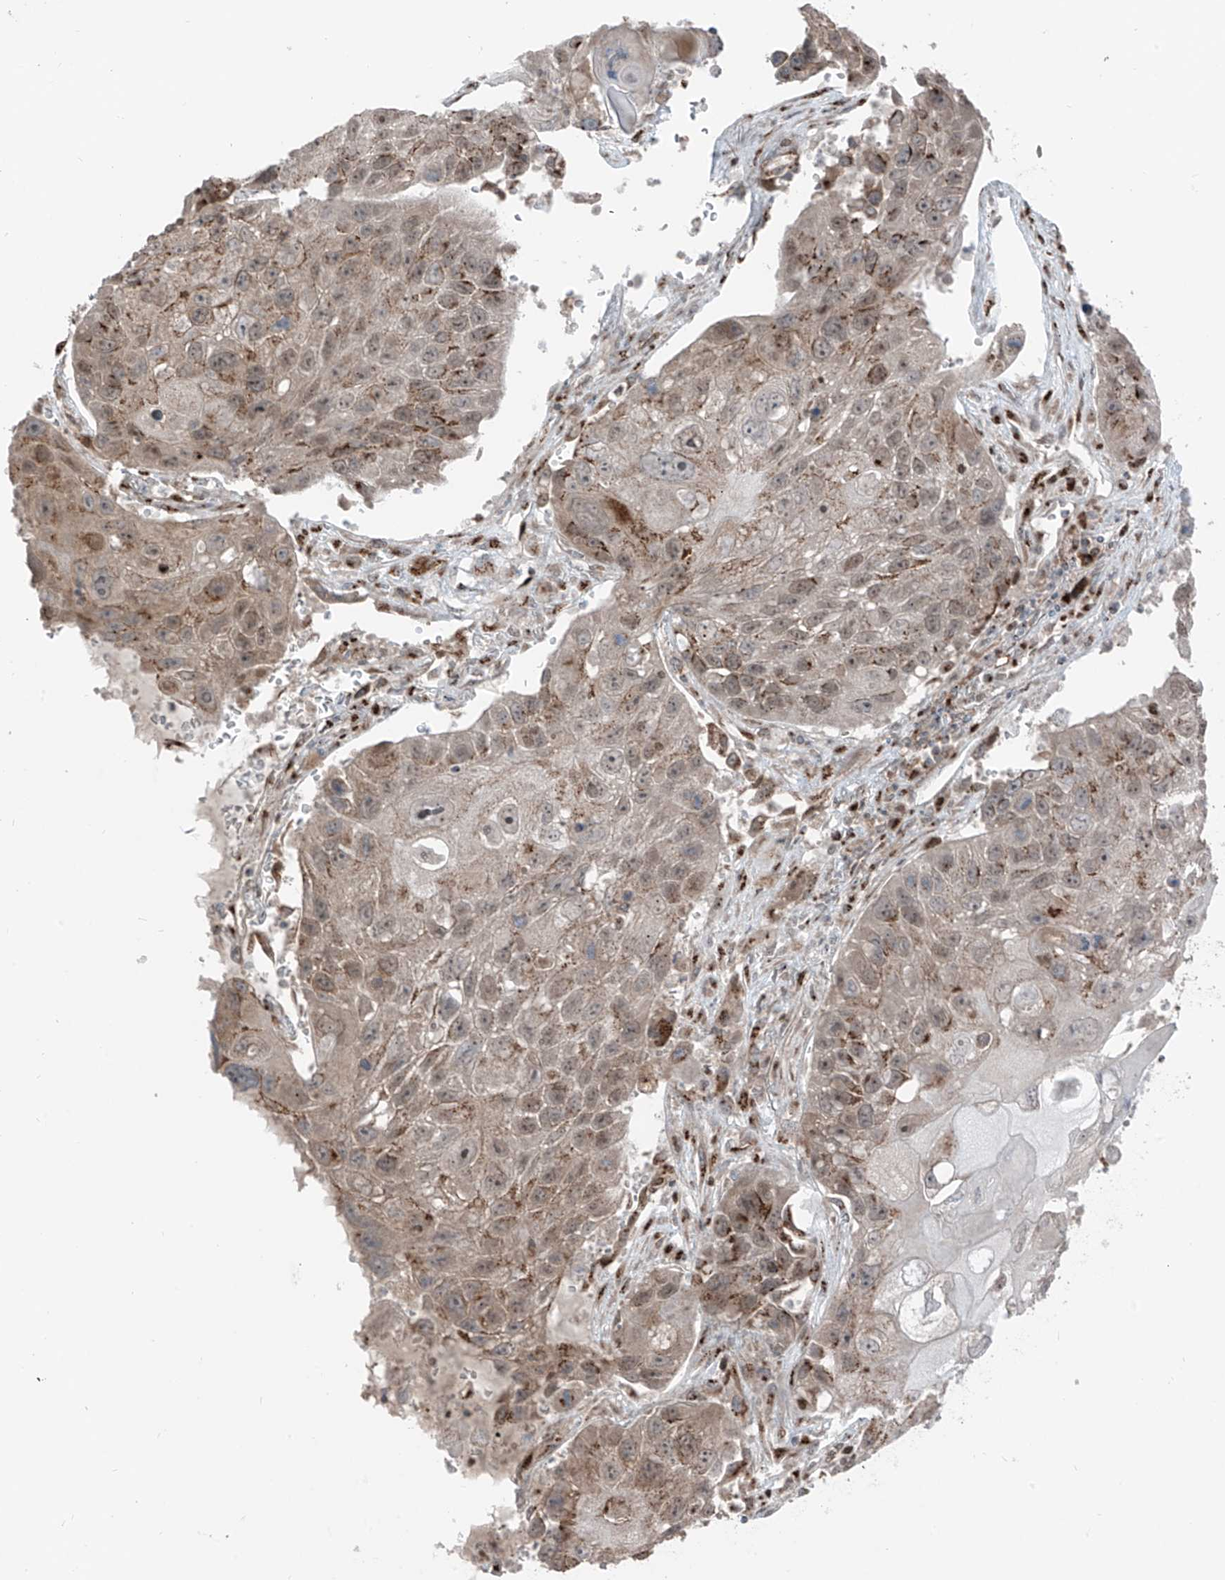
{"staining": {"intensity": "moderate", "quantity": "<25%", "location": "cytoplasmic/membranous,nuclear"}, "tissue": "lung cancer", "cell_type": "Tumor cells", "image_type": "cancer", "snomed": [{"axis": "morphology", "description": "Squamous cell carcinoma, NOS"}, {"axis": "topography", "description": "Lung"}], "caption": "Approximately <25% of tumor cells in human lung squamous cell carcinoma reveal moderate cytoplasmic/membranous and nuclear protein expression as visualized by brown immunohistochemical staining.", "gene": "ERLEC1", "patient": {"sex": "male", "age": 61}}